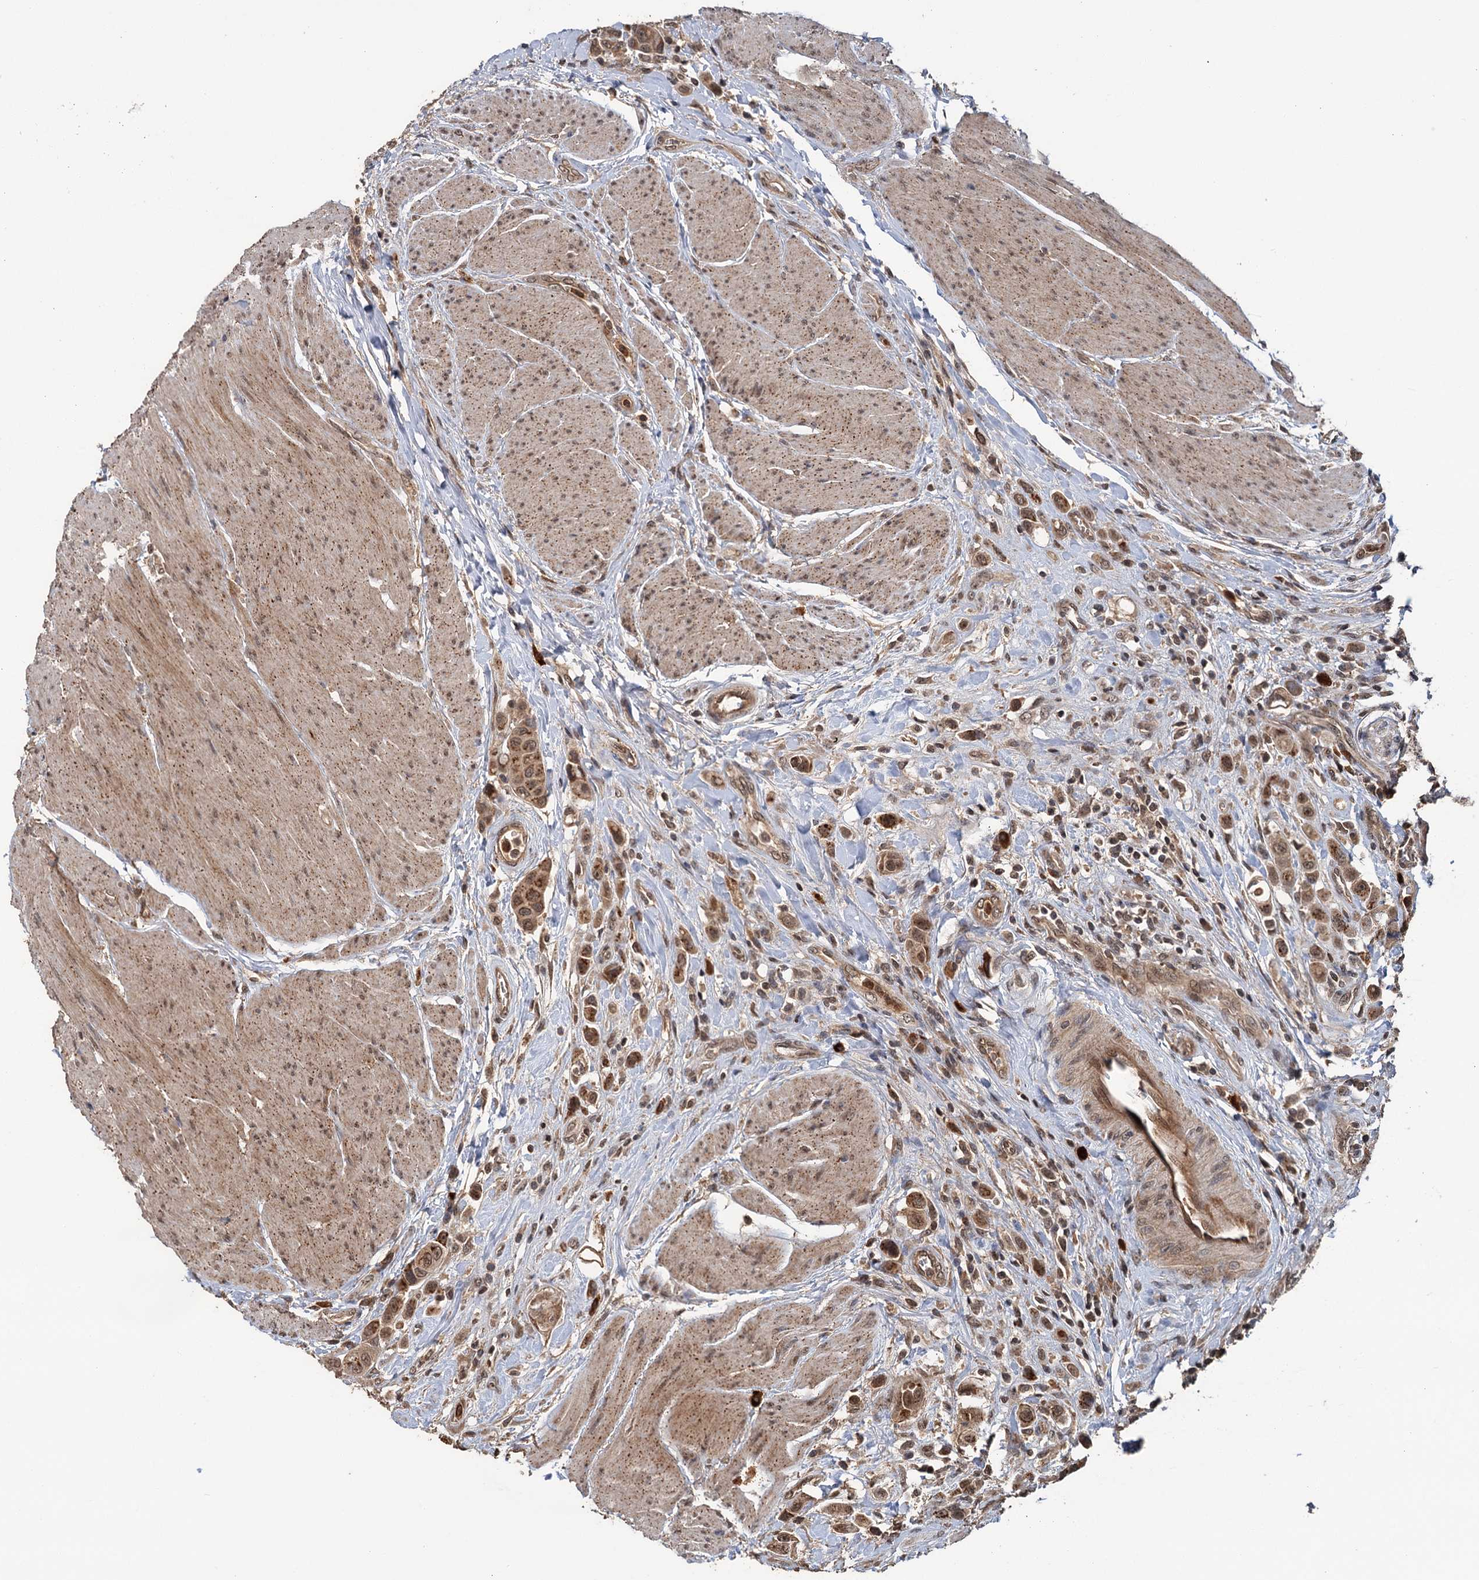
{"staining": {"intensity": "moderate", "quantity": ">75%", "location": "cytoplasmic/membranous,nuclear"}, "tissue": "urothelial cancer", "cell_type": "Tumor cells", "image_type": "cancer", "snomed": [{"axis": "morphology", "description": "Urothelial carcinoma, High grade"}, {"axis": "topography", "description": "Urinary bladder"}], "caption": "Protein expression analysis of high-grade urothelial carcinoma displays moderate cytoplasmic/membranous and nuclear positivity in approximately >75% of tumor cells.", "gene": "KANSL2", "patient": {"sex": "male", "age": 50}}